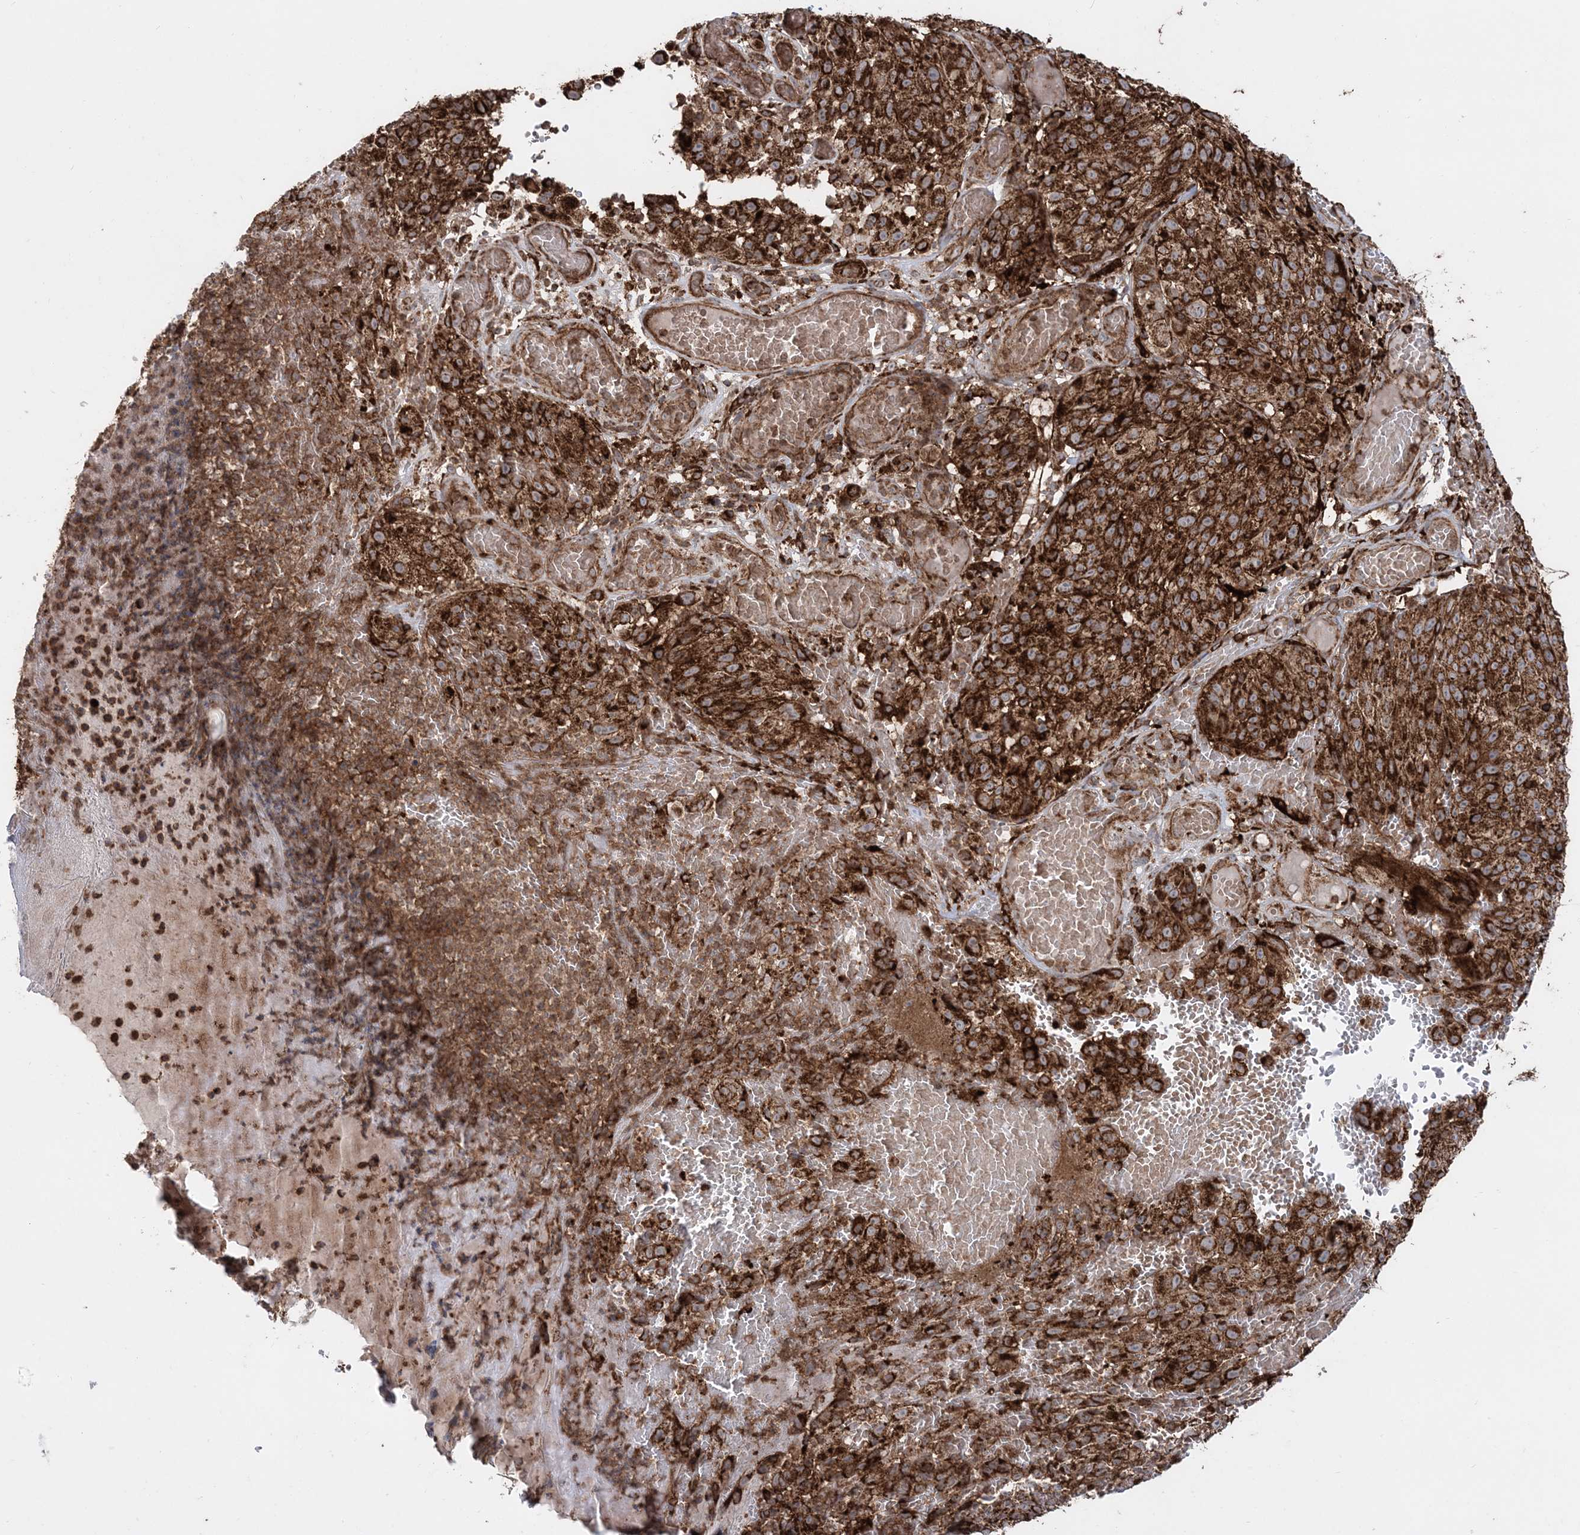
{"staining": {"intensity": "strong", "quantity": ">75%", "location": "cytoplasmic/membranous"}, "tissue": "melanoma", "cell_type": "Tumor cells", "image_type": "cancer", "snomed": [{"axis": "morphology", "description": "Malignant melanoma, NOS"}, {"axis": "topography", "description": "Skin"}], "caption": "Strong cytoplasmic/membranous positivity is appreciated in approximately >75% of tumor cells in malignant melanoma. (brown staining indicates protein expression, while blue staining denotes nuclei).", "gene": "LRPPRC", "patient": {"sex": "male", "age": 83}}